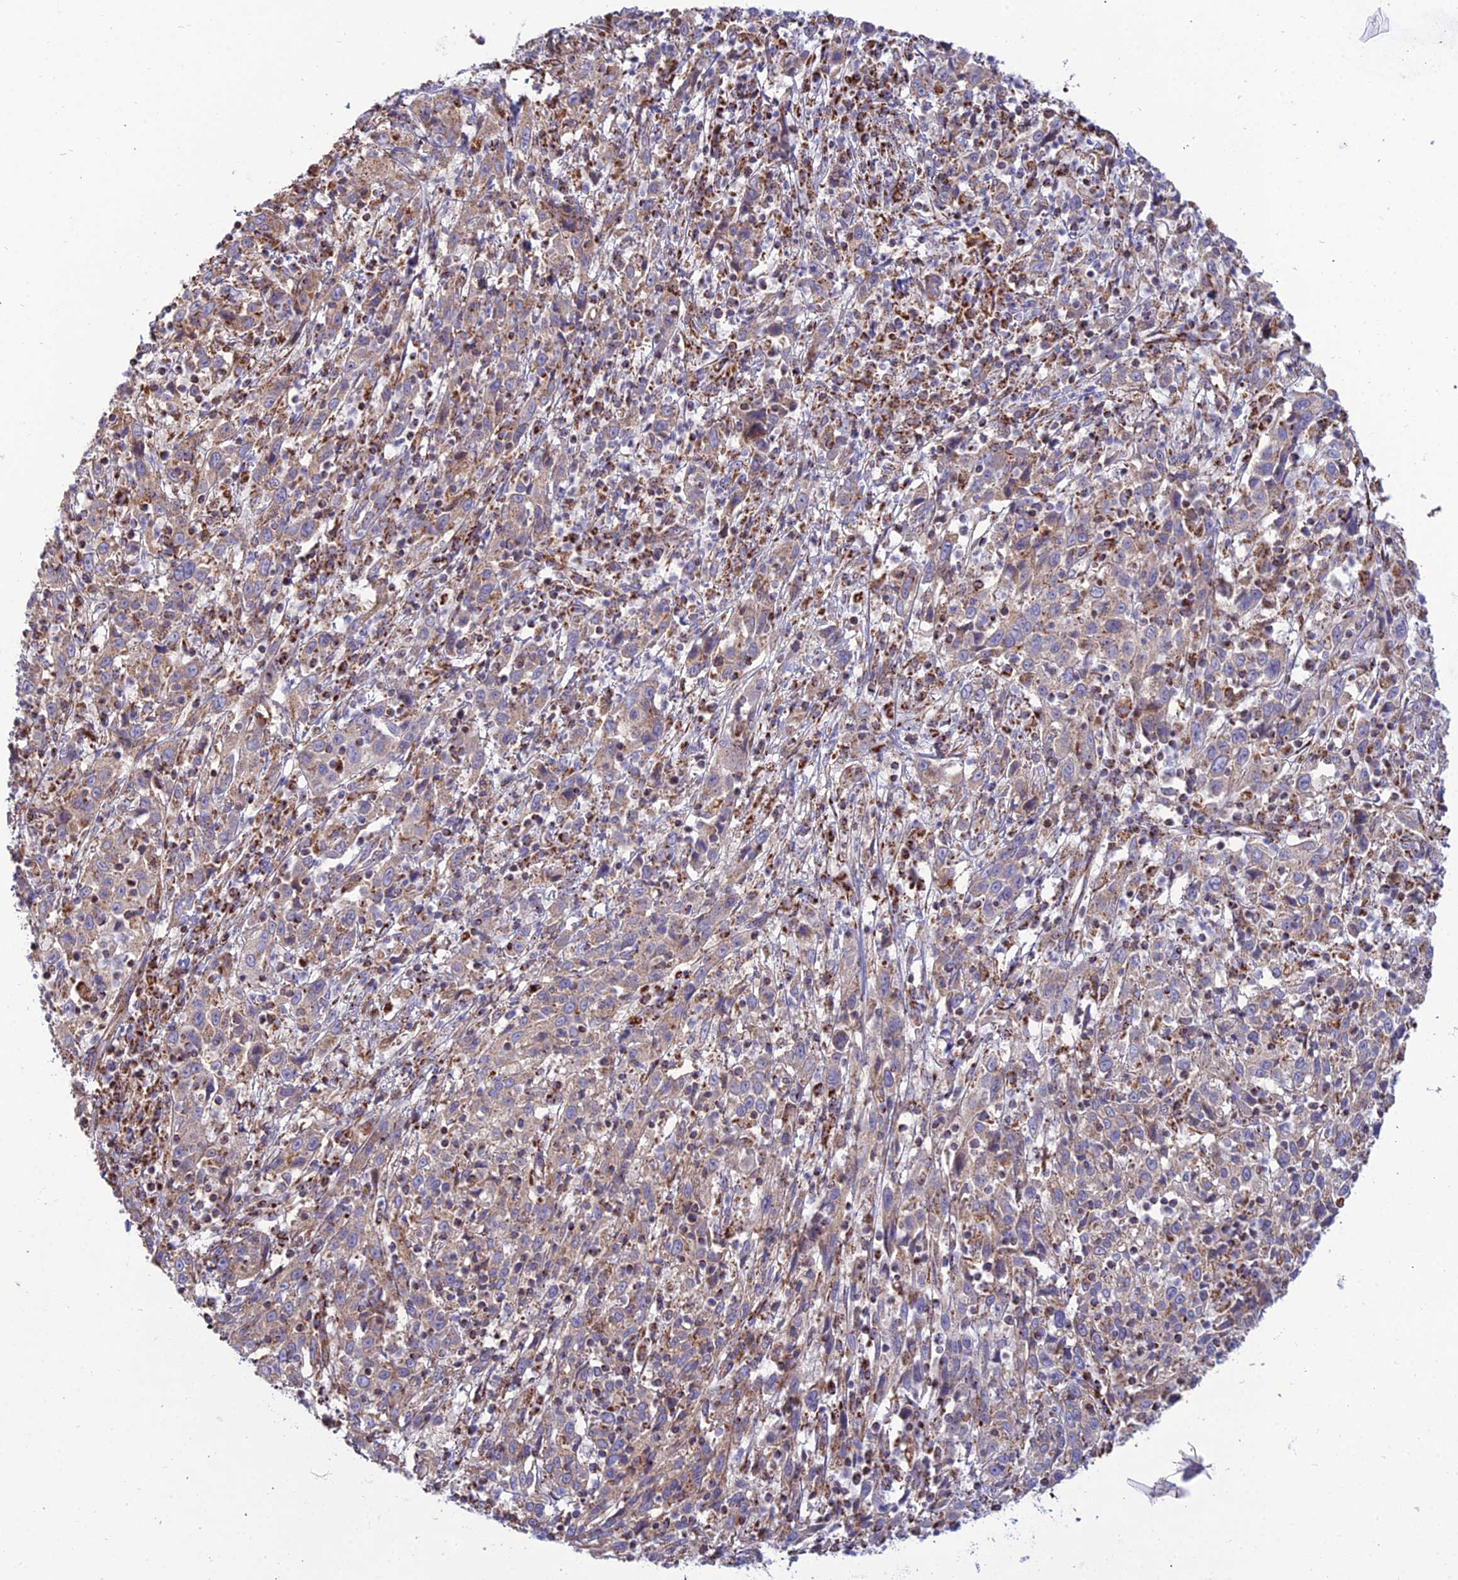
{"staining": {"intensity": "moderate", "quantity": ">75%", "location": "cytoplasmic/membranous"}, "tissue": "cervical cancer", "cell_type": "Tumor cells", "image_type": "cancer", "snomed": [{"axis": "morphology", "description": "Squamous cell carcinoma, NOS"}, {"axis": "topography", "description": "Cervix"}], "caption": "A high-resolution photomicrograph shows immunohistochemistry (IHC) staining of cervical cancer, which shows moderate cytoplasmic/membranous expression in approximately >75% of tumor cells.", "gene": "SLC35F4", "patient": {"sex": "female", "age": 46}}